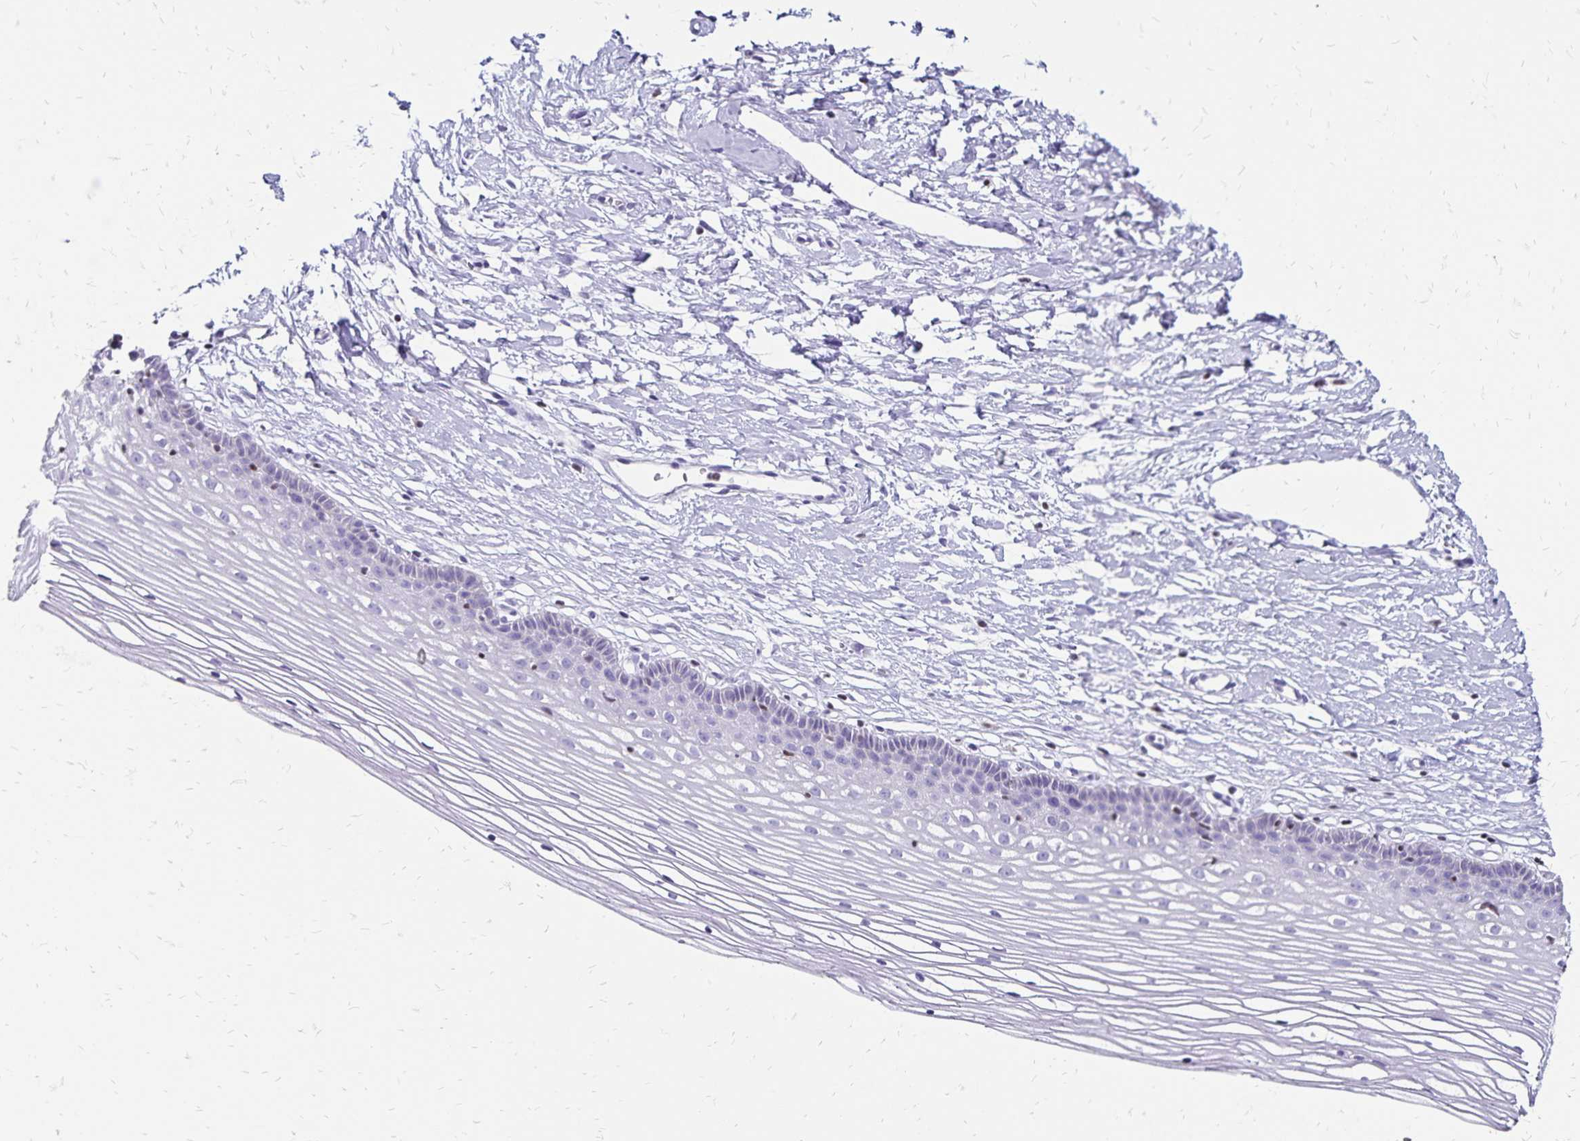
{"staining": {"intensity": "negative", "quantity": "none", "location": "none"}, "tissue": "cervix", "cell_type": "Glandular cells", "image_type": "normal", "snomed": [{"axis": "morphology", "description": "Normal tissue, NOS"}, {"axis": "topography", "description": "Cervix"}], "caption": "DAB (3,3'-diaminobenzidine) immunohistochemical staining of unremarkable human cervix displays no significant expression in glandular cells. (Brightfield microscopy of DAB (3,3'-diaminobenzidine) immunohistochemistry (IHC) at high magnification).", "gene": "IKZF1", "patient": {"sex": "female", "age": 40}}